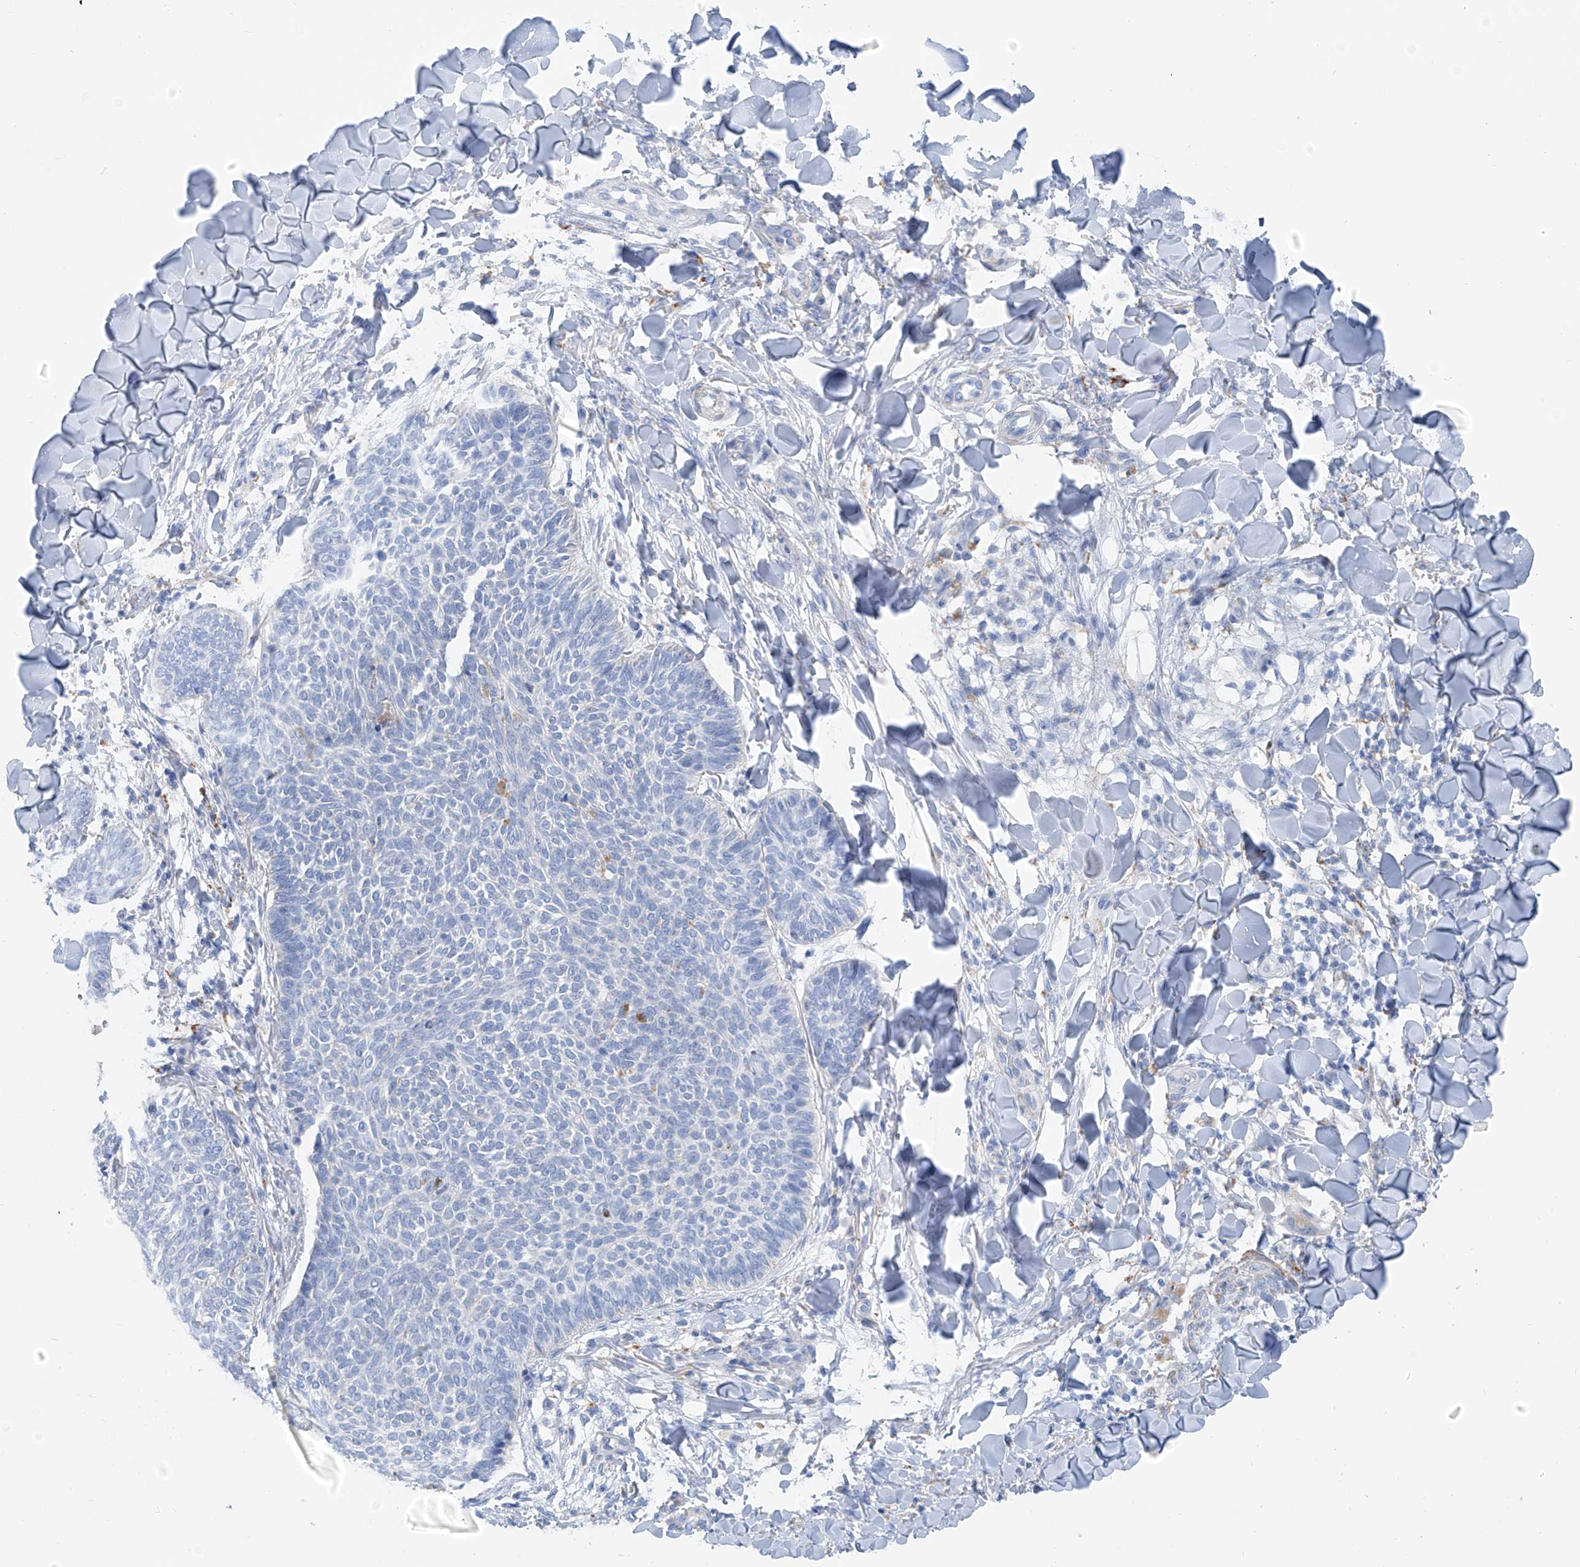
{"staining": {"intensity": "negative", "quantity": "none", "location": "none"}, "tissue": "skin cancer", "cell_type": "Tumor cells", "image_type": "cancer", "snomed": [{"axis": "morphology", "description": "Normal tissue, NOS"}, {"axis": "morphology", "description": "Basal cell carcinoma"}, {"axis": "topography", "description": "Skin"}], "caption": "This image is of skin cancer (basal cell carcinoma) stained with immunohistochemistry to label a protein in brown with the nuclei are counter-stained blue. There is no staining in tumor cells. (DAB immunohistochemistry (IHC) with hematoxylin counter stain).", "gene": "GLMP", "patient": {"sex": "male", "age": 50}}